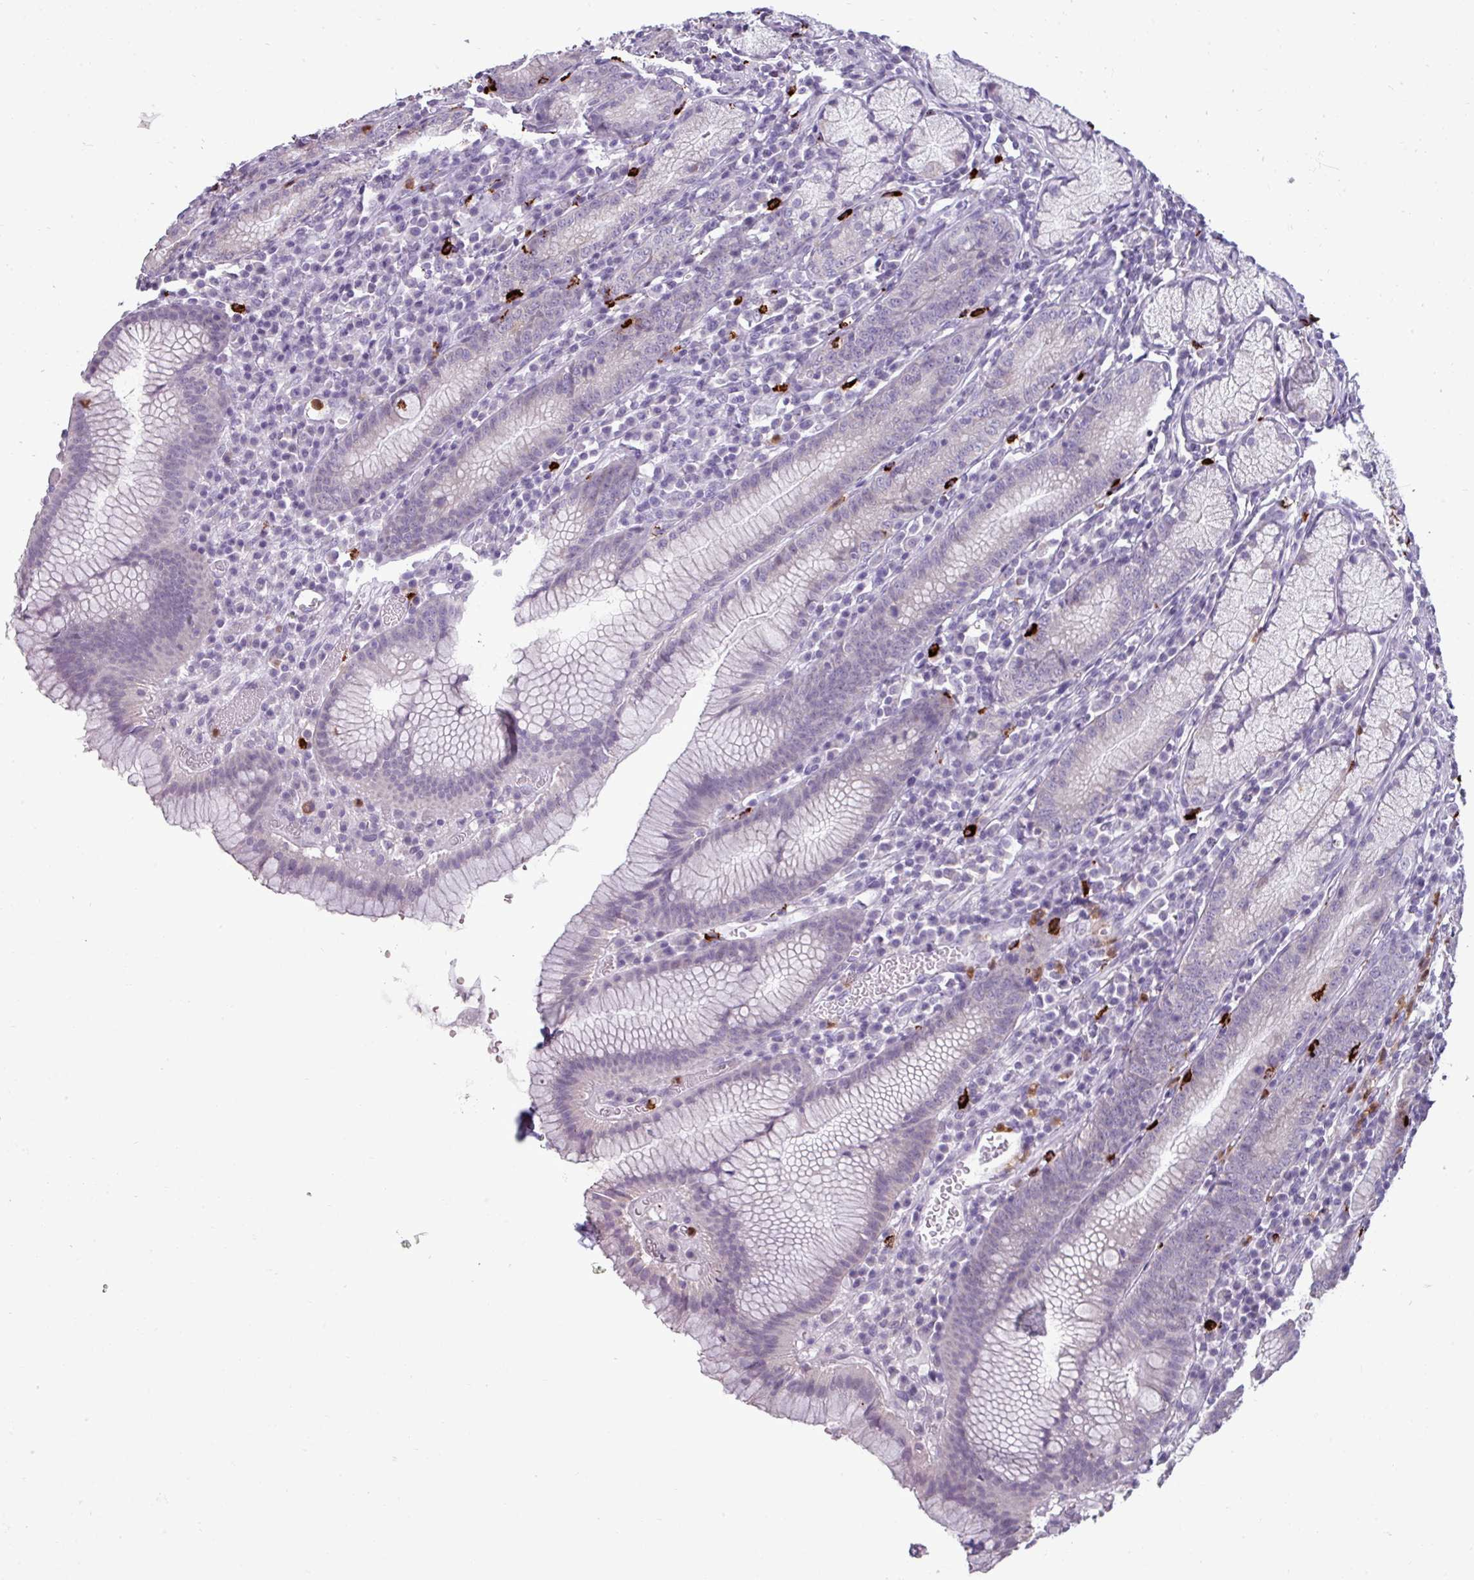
{"staining": {"intensity": "negative", "quantity": "none", "location": "none"}, "tissue": "stomach", "cell_type": "Glandular cells", "image_type": "normal", "snomed": [{"axis": "morphology", "description": "Normal tissue, NOS"}, {"axis": "topography", "description": "Stomach"}], "caption": "High magnification brightfield microscopy of normal stomach stained with DAB (brown) and counterstained with hematoxylin (blue): glandular cells show no significant positivity.", "gene": "TRIM39", "patient": {"sex": "male", "age": 55}}